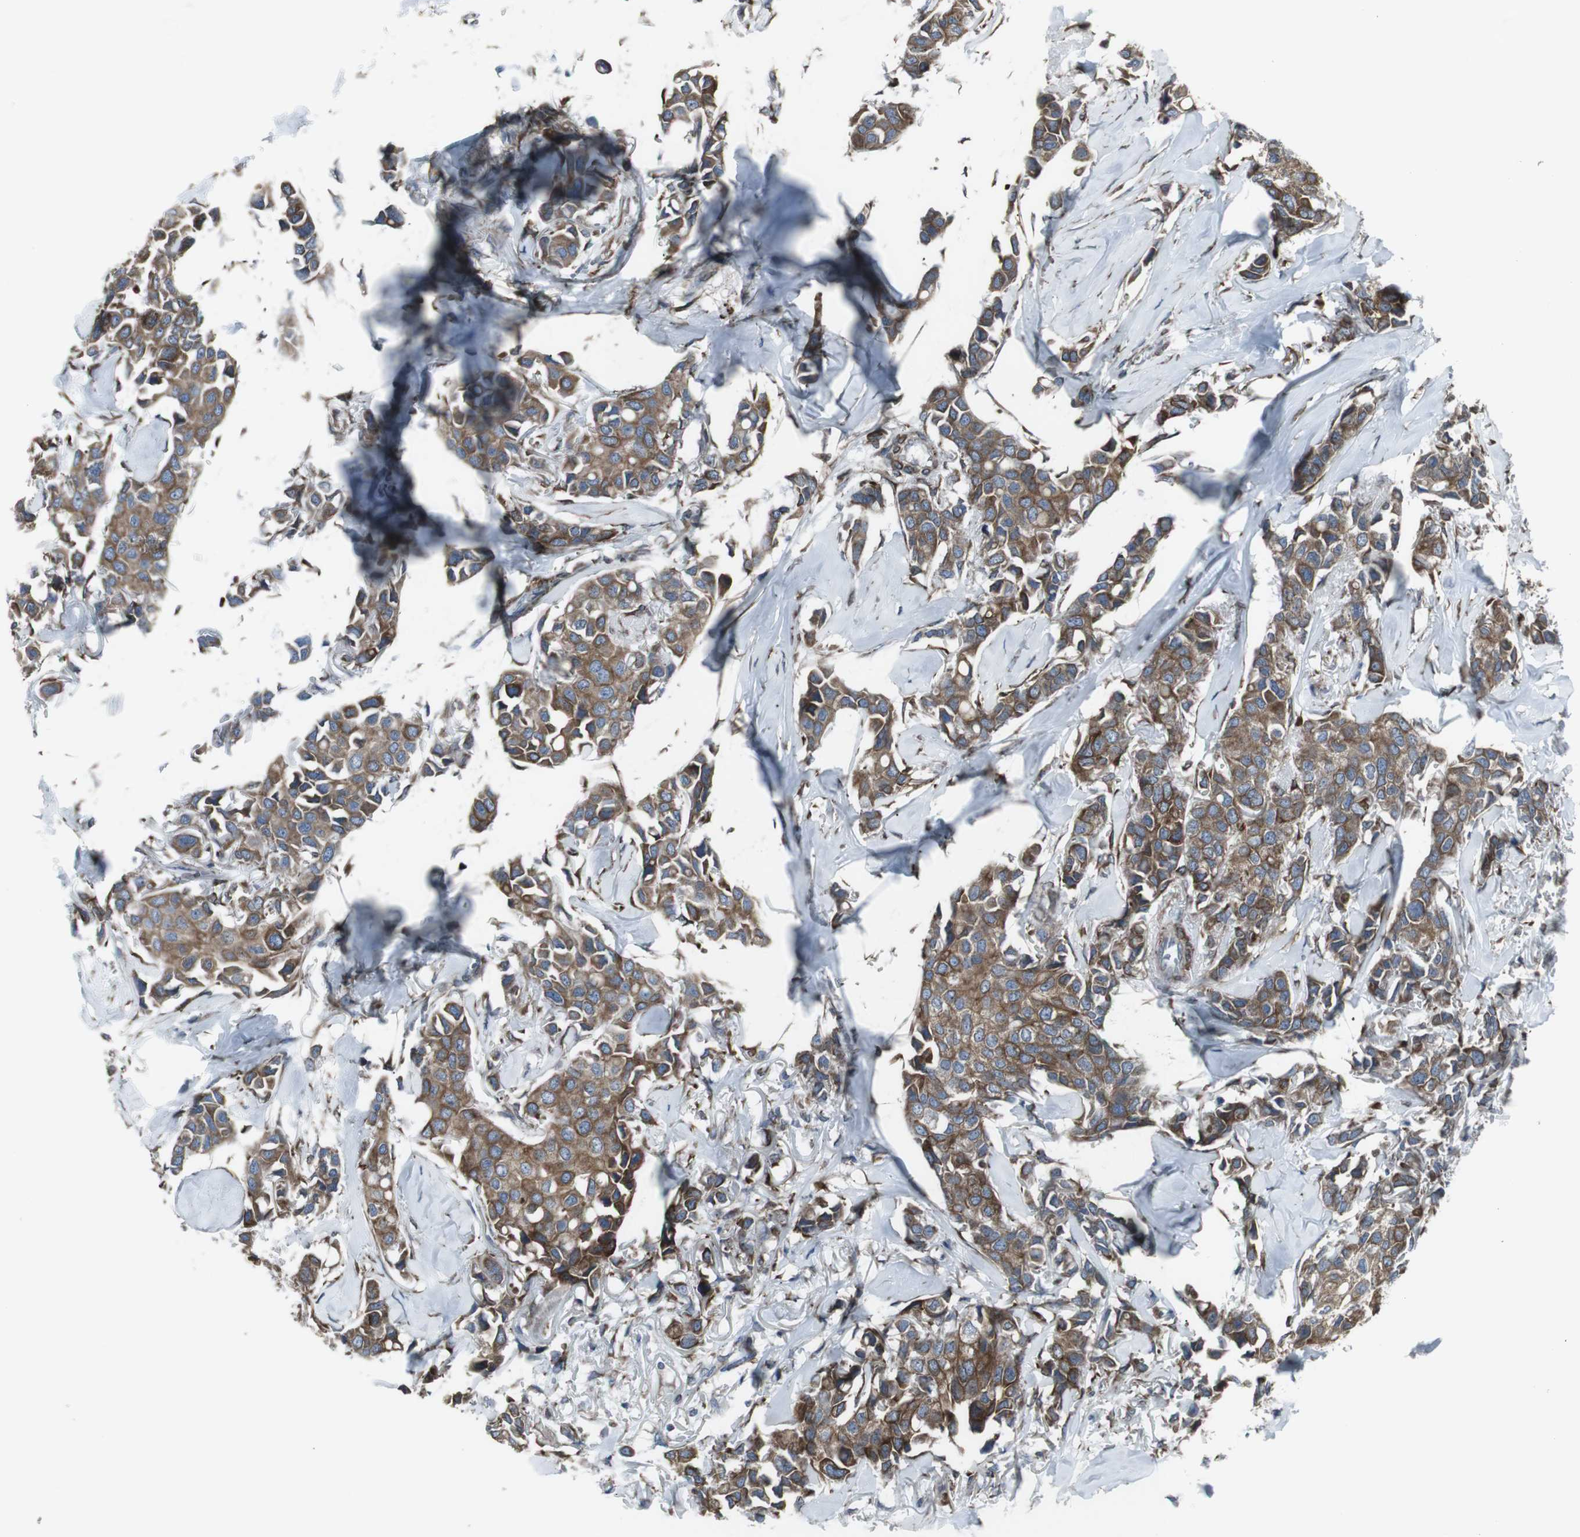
{"staining": {"intensity": "moderate", "quantity": ">75%", "location": "cytoplasmic/membranous"}, "tissue": "breast cancer", "cell_type": "Tumor cells", "image_type": "cancer", "snomed": [{"axis": "morphology", "description": "Duct carcinoma"}, {"axis": "topography", "description": "Breast"}], "caption": "IHC of breast cancer (infiltrating ductal carcinoma) exhibits medium levels of moderate cytoplasmic/membranous staining in approximately >75% of tumor cells. (DAB = brown stain, brightfield microscopy at high magnification).", "gene": "LNPK", "patient": {"sex": "female", "age": 80}}